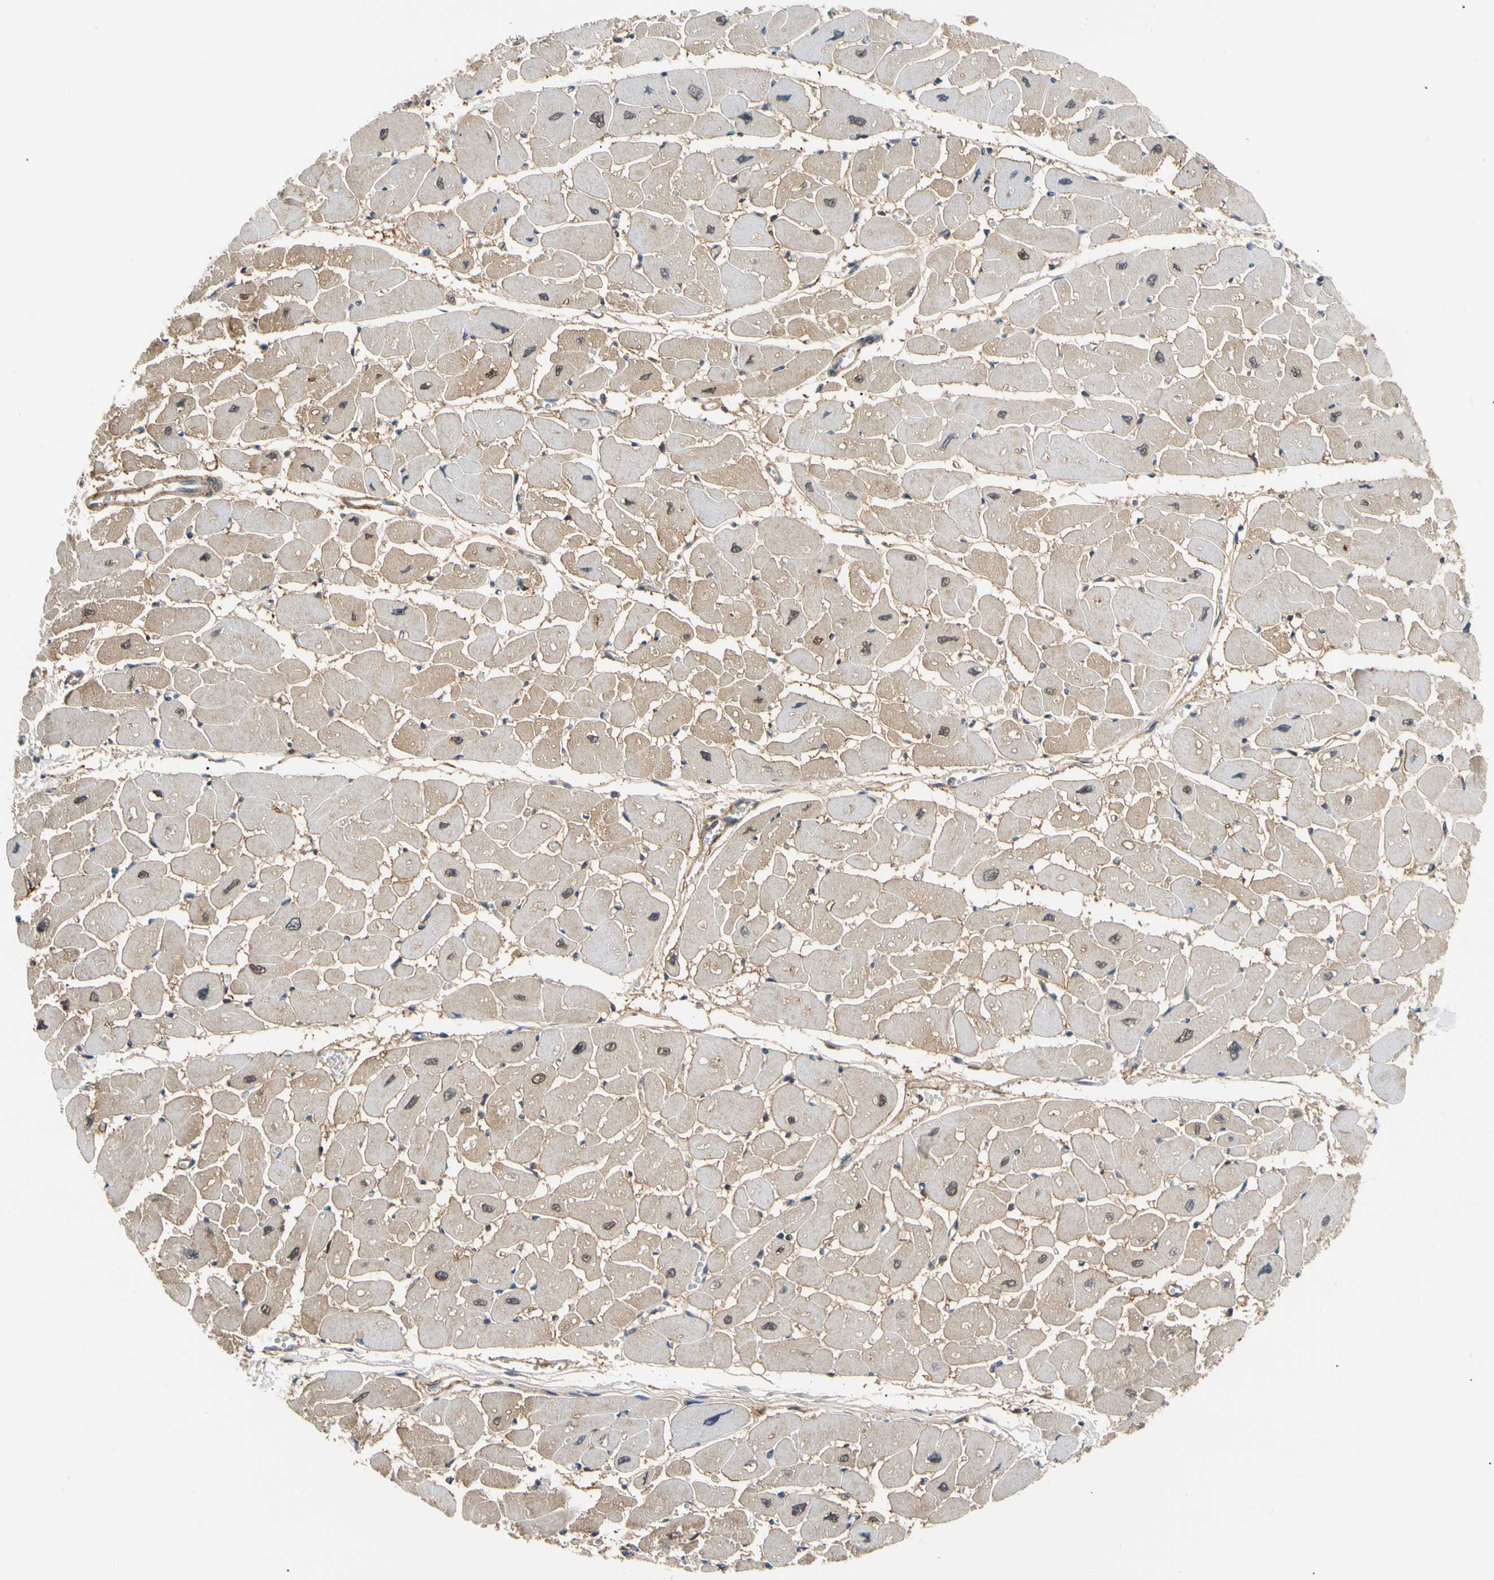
{"staining": {"intensity": "moderate", "quantity": "25%-75%", "location": "cytoplasmic/membranous,nuclear"}, "tissue": "heart muscle", "cell_type": "Cardiomyocytes", "image_type": "normal", "snomed": [{"axis": "morphology", "description": "Normal tissue, NOS"}, {"axis": "topography", "description": "Heart"}], "caption": "Moderate cytoplasmic/membranous,nuclear positivity for a protein is seen in approximately 25%-75% of cardiomyocytes of unremarkable heart muscle using immunohistochemistry (IHC).", "gene": "SEC23B", "patient": {"sex": "female", "age": 54}}